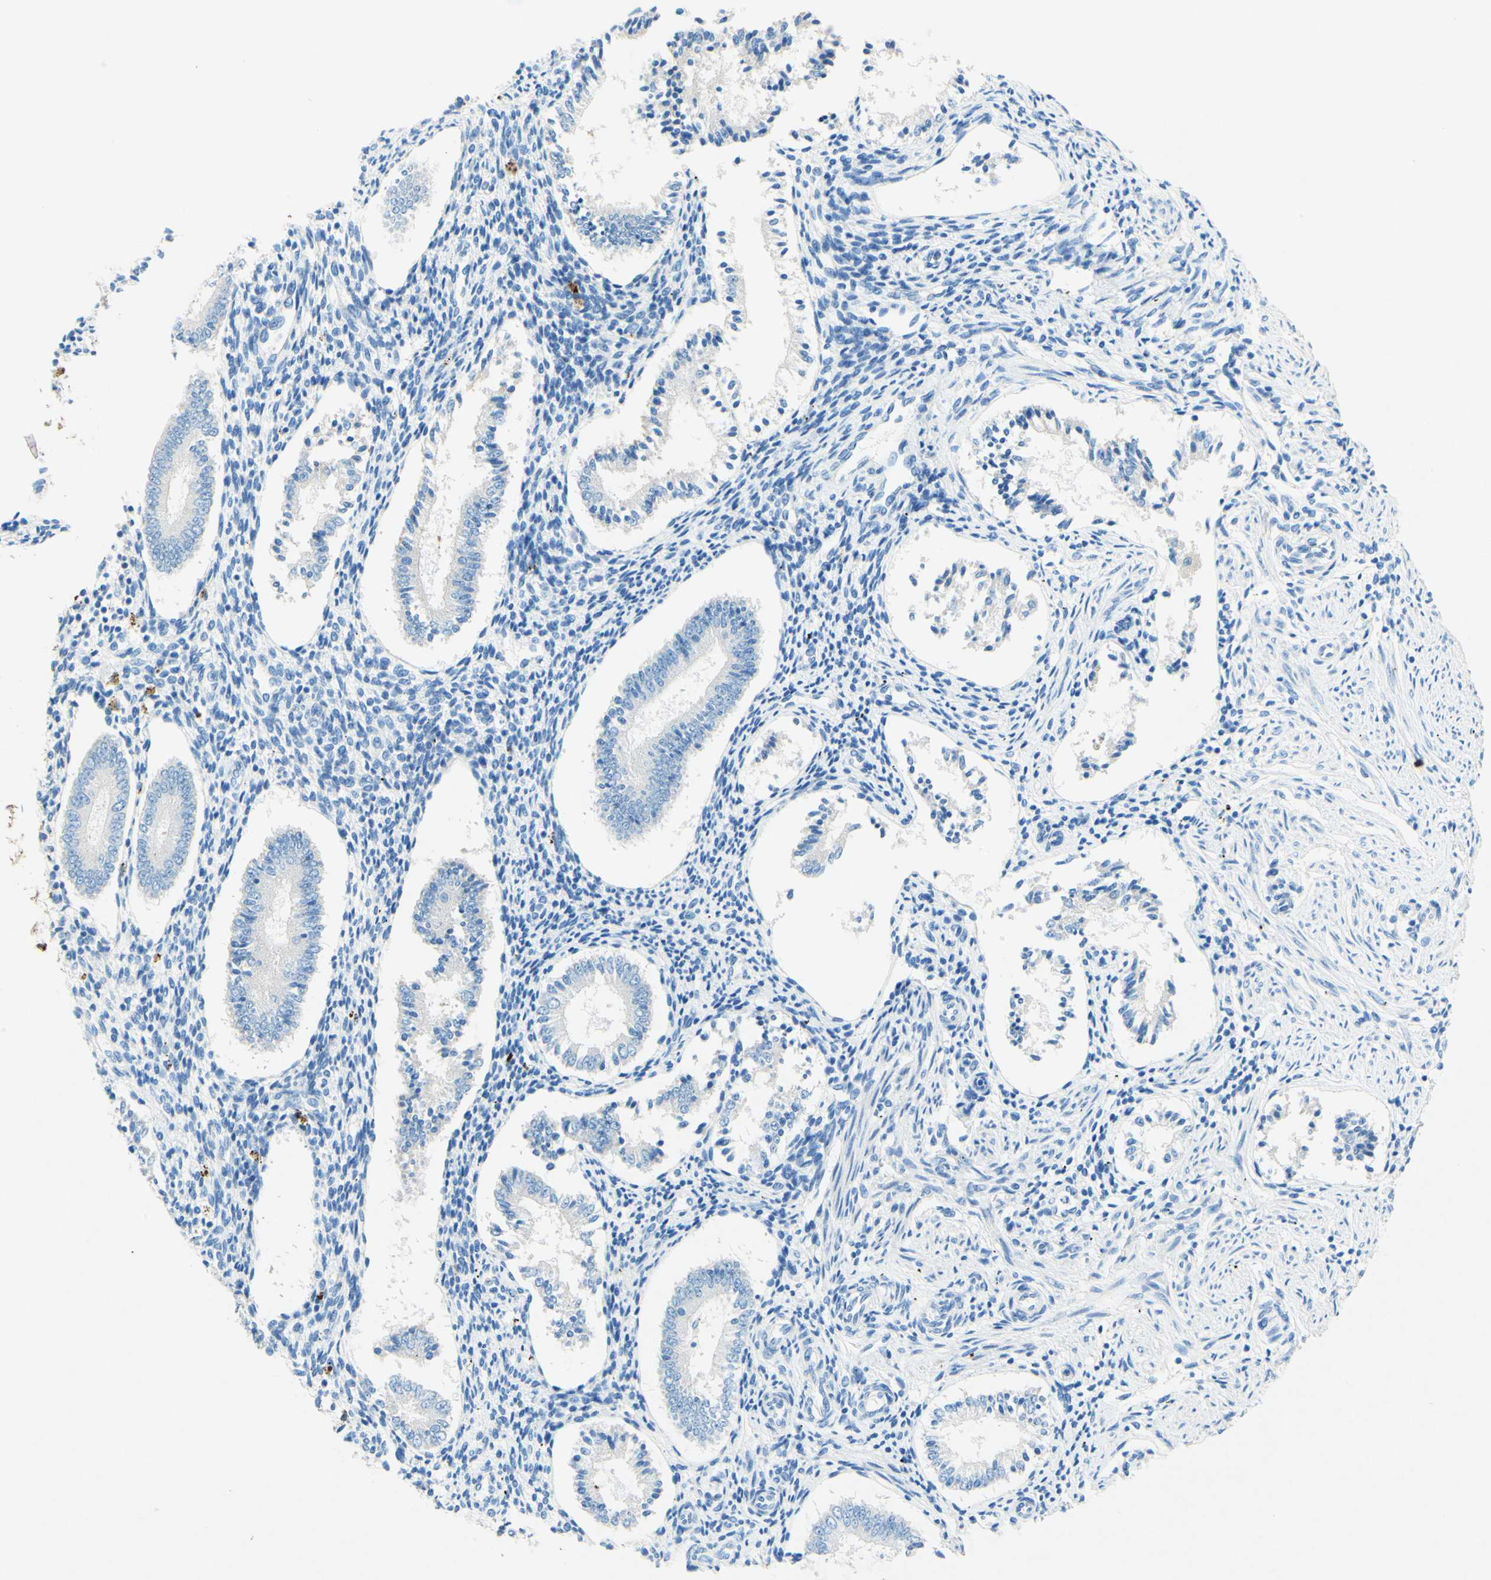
{"staining": {"intensity": "negative", "quantity": "none", "location": "none"}, "tissue": "endometrium", "cell_type": "Cells in endometrial stroma", "image_type": "normal", "snomed": [{"axis": "morphology", "description": "Normal tissue, NOS"}, {"axis": "topography", "description": "Endometrium"}], "caption": "The photomicrograph reveals no staining of cells in endometrial stroma in normal endometrium. (Brightfield microscopy of DAB immunohistochemistry at high magnification).", "gene": "SLC46A1", "patient": {"sex": "female", "age": 42}}